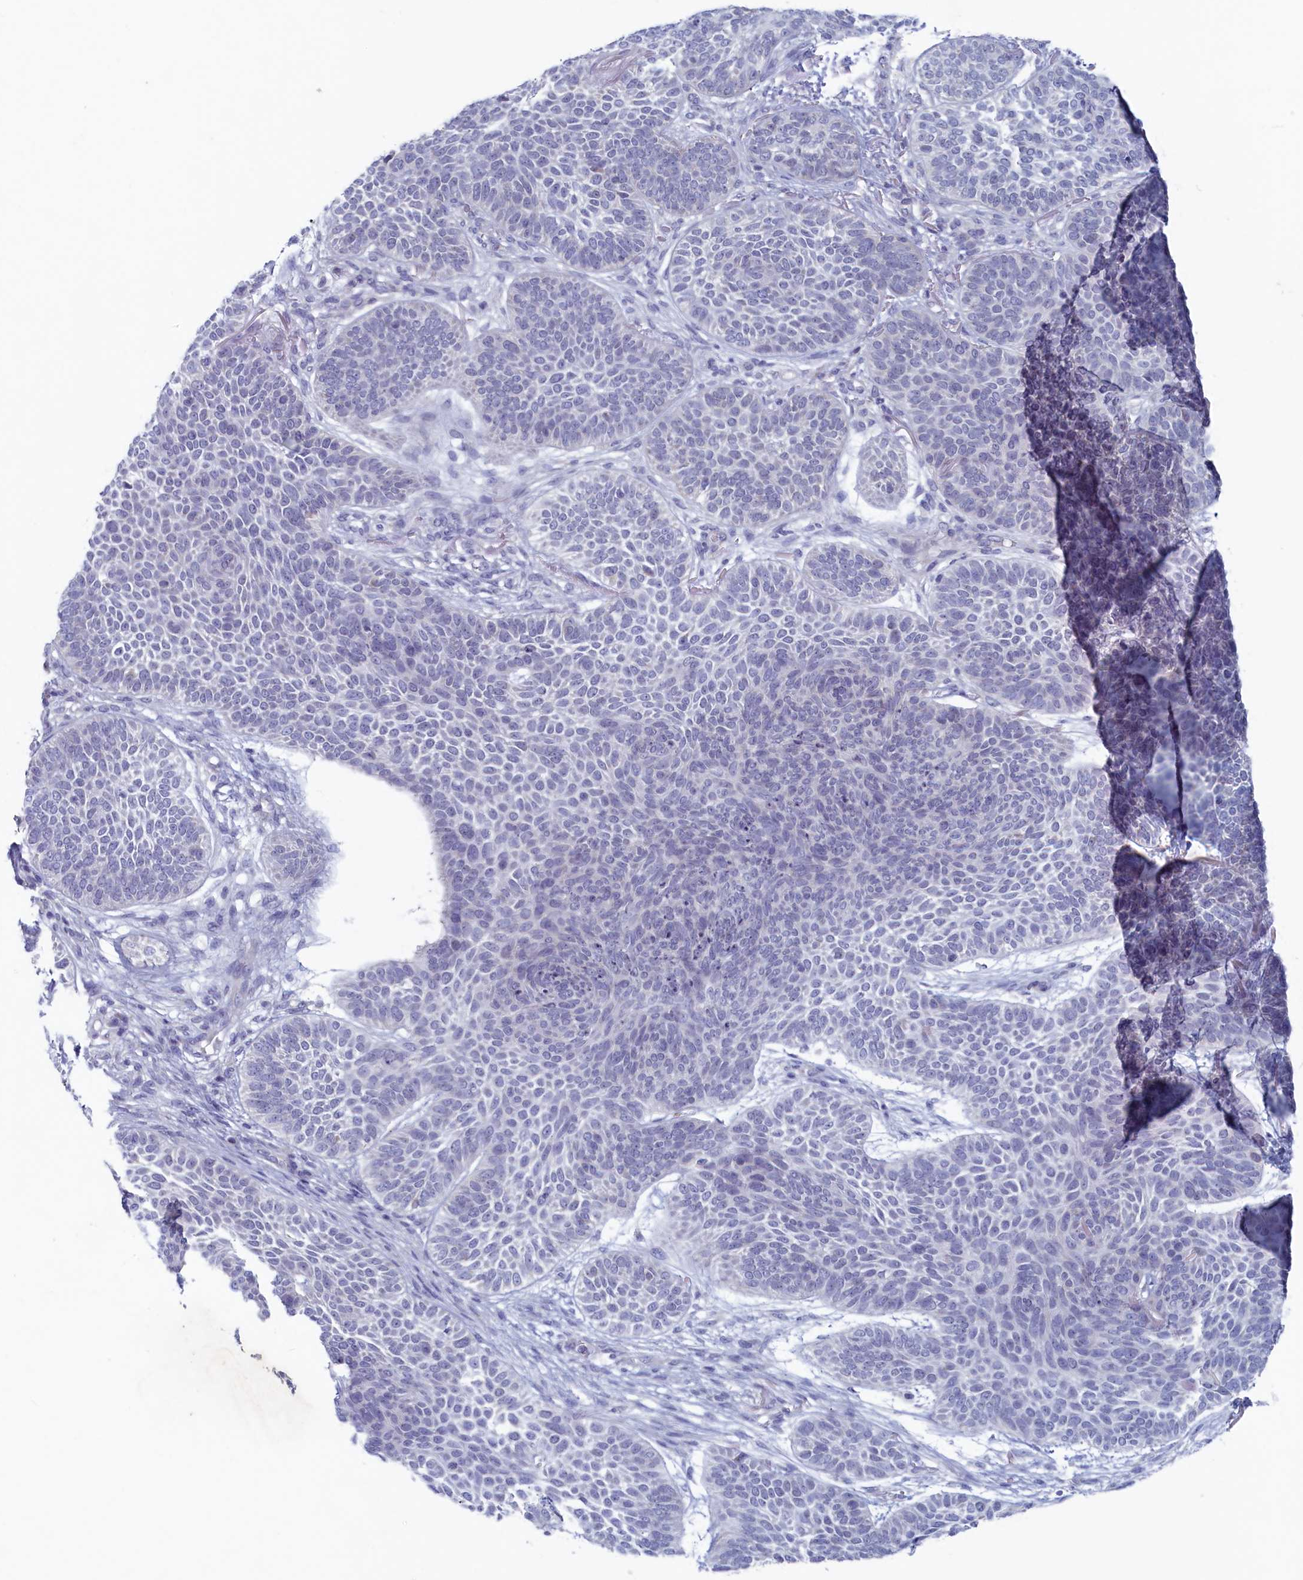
{"staining": {"intensity": "negative", "quantity": "none", "location": "none"}, "tissue": "skin cancer", "cell_type": "Tumor cells", "image_type": "cancer", "snomed": [{"axis": "morphology", "description": "Basal cell carcinoma"}, {"axis": "topography", "description": "Skin"}], "caption": "Human skin basal cell carcinoma stained for a protein using IHC reveals no staining in tumor cells.", "gene": "WDR76", "patient": {"sex": "male", "age": 85}}